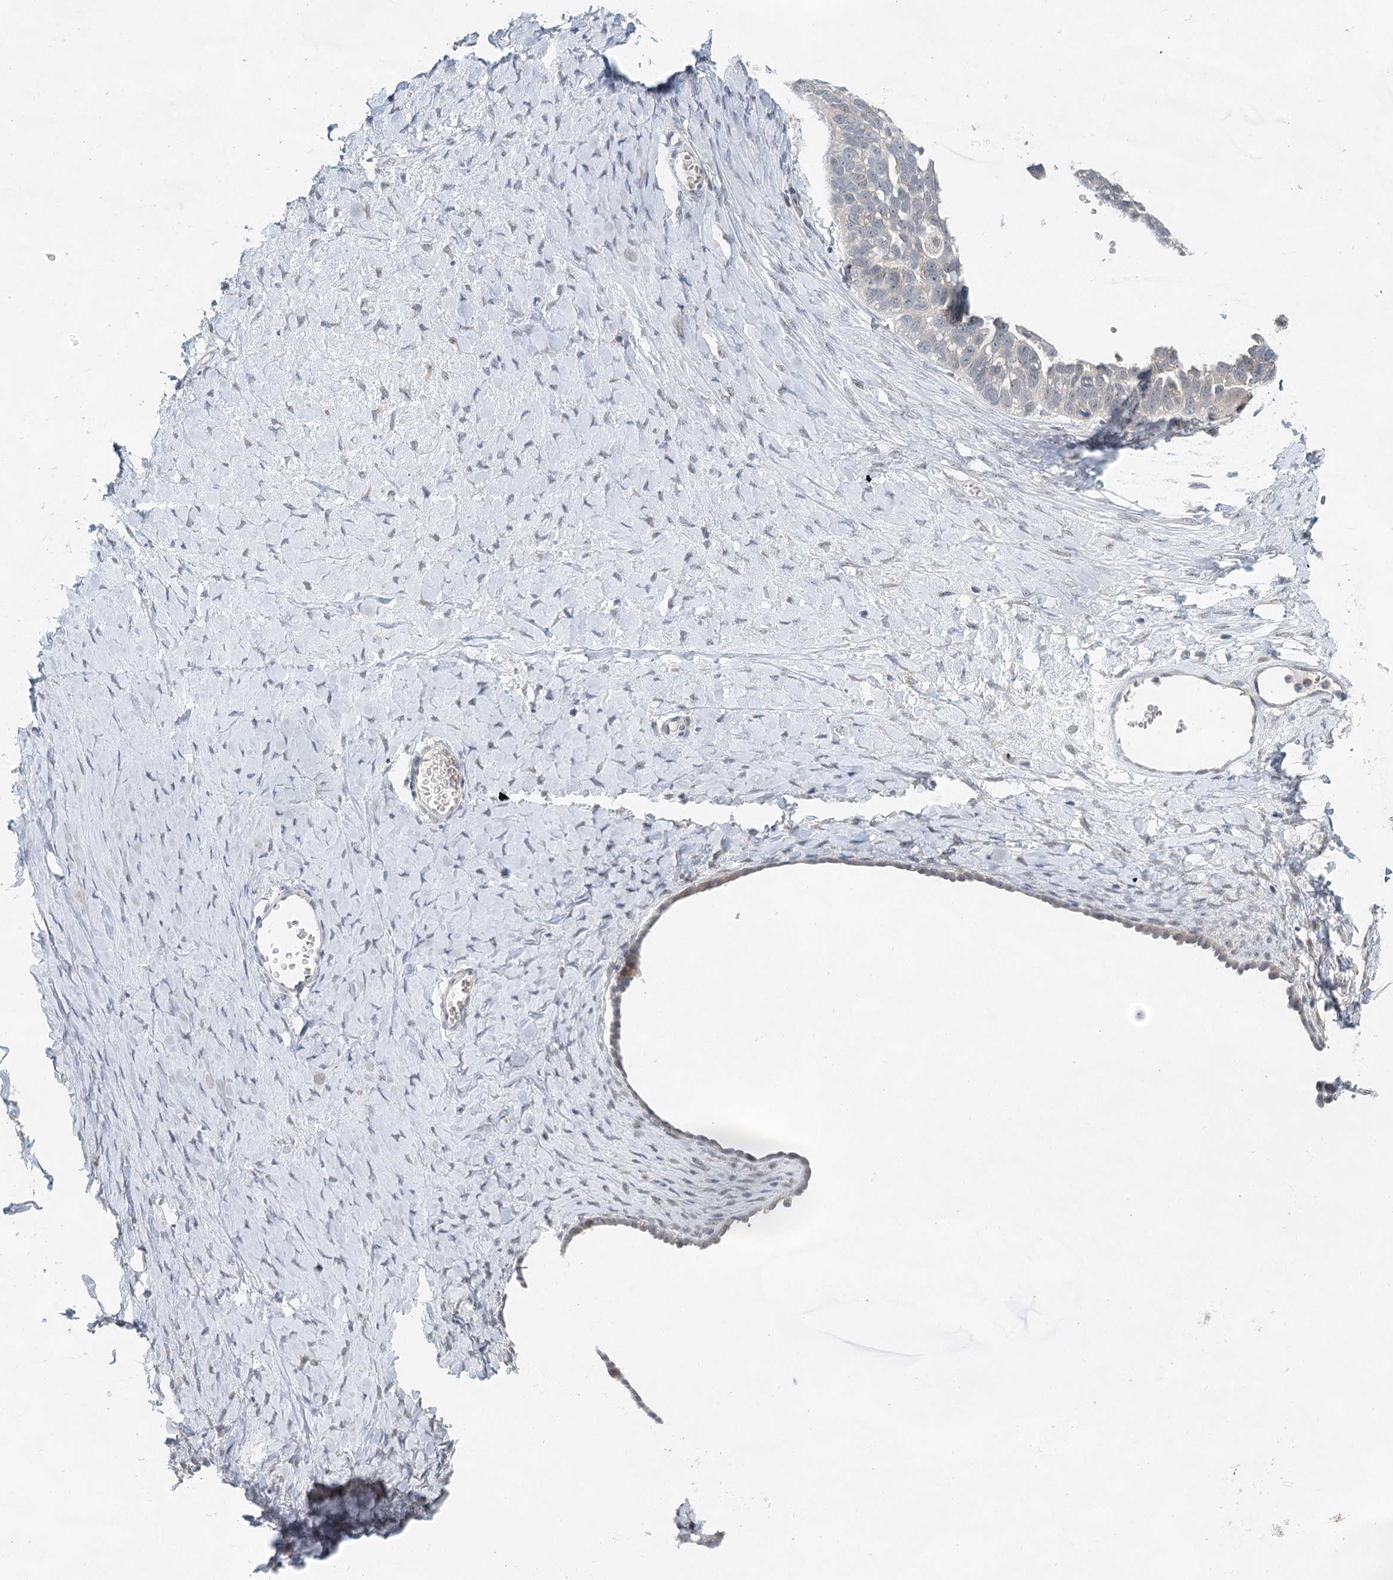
{"staining": {"intensity": "negative", "quantity": "none", "location": "none"}, "tissue": "ovarian cancer", "cell_type": "Tumor cells", "image_type": "cancer", "snomed": [{"axis": "morphology", "description": "Cystadenocarcinoma, serous, NOS"}, {"axis": "topography", "description": "Ovary"}], "caption": "The micrograph shows no significant staining in tumor cells of serous cystadenocarcinoma (ovarian).", "gene": "BLTP1", "patient": {"sex": "female", "age": 79}}